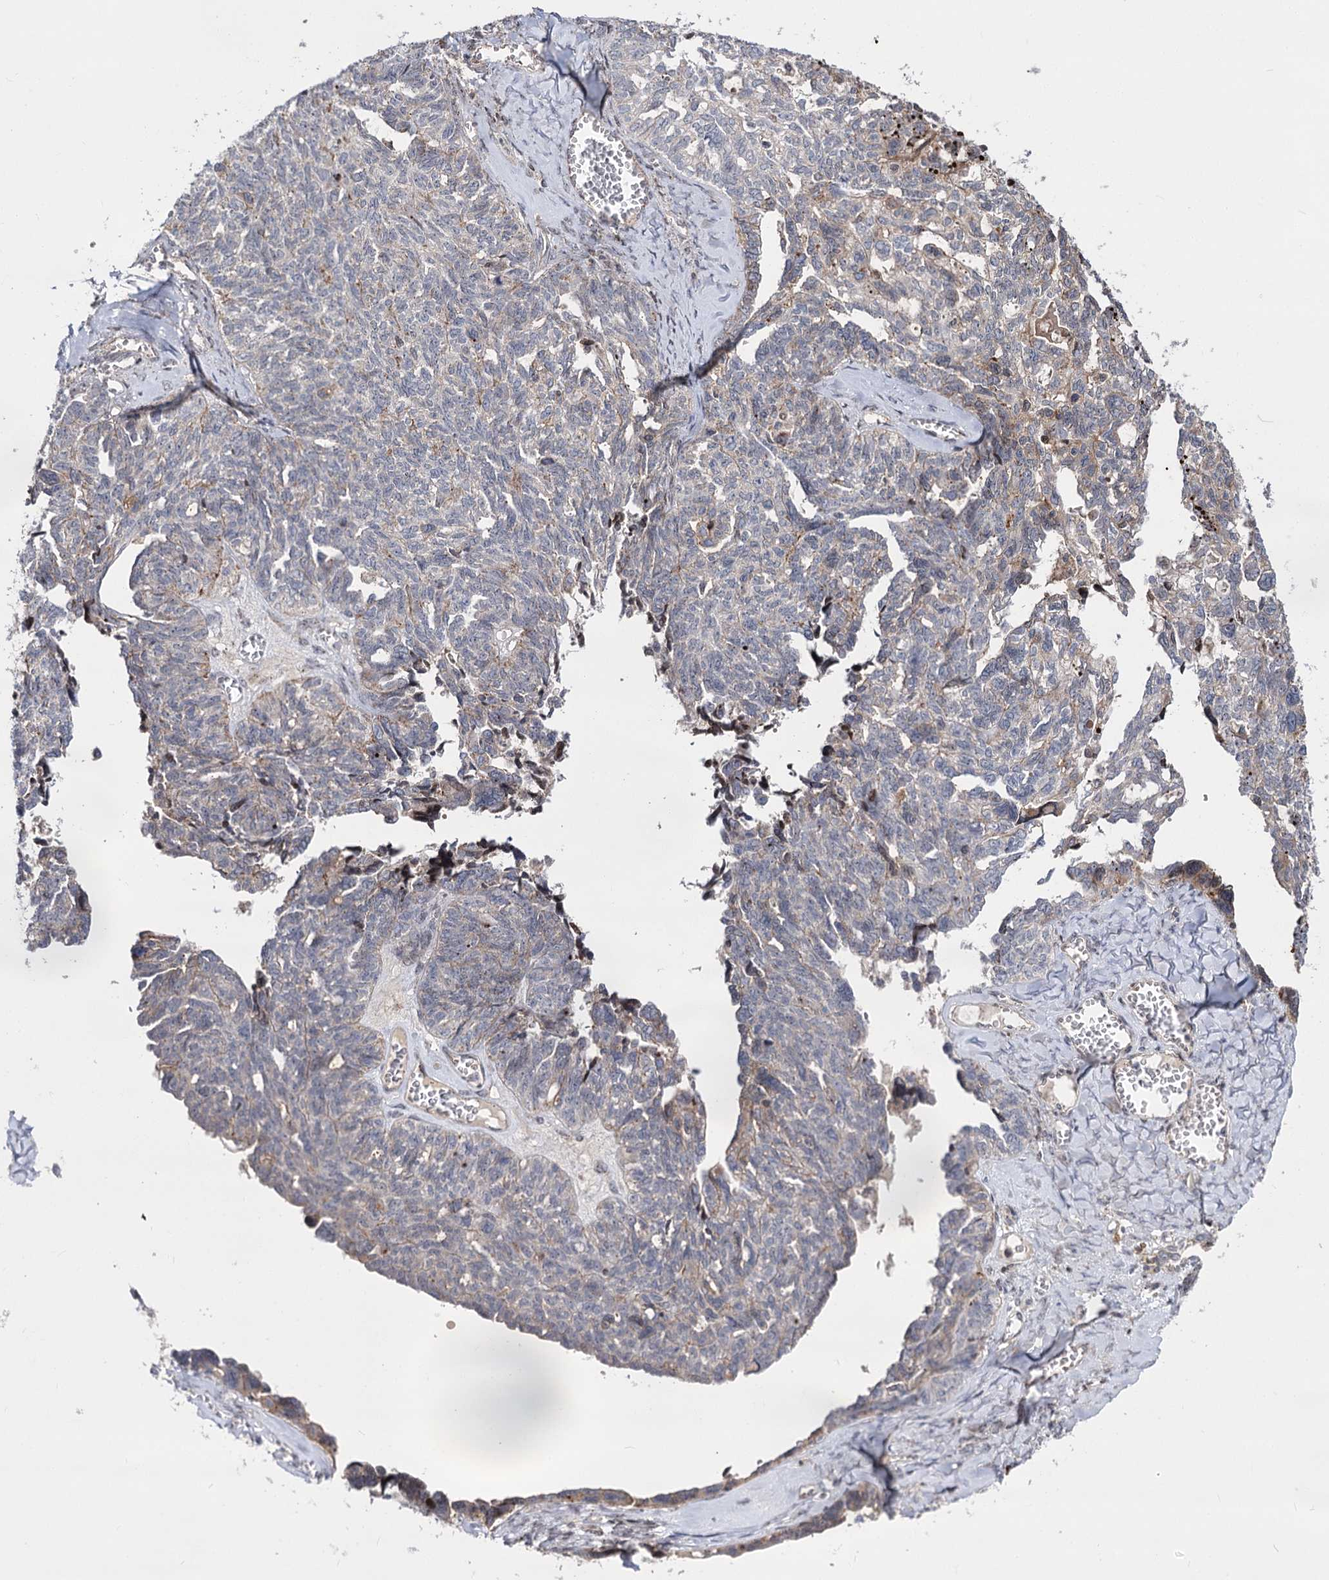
{"staining": {"intensity": "negative", "quantity": "none", "location": "none"}, "tissue": "ovarian cancer", "cell_type": "Tumor cells", "image_type": "cancer", "snomed": [{"axis": "morphology", "description": "Cystadenocarcinoma, serous, NOS"}, {"axis": "topography", "description": "Ovary"}], "caption": "DAB immunohistochemical staining of serous cystadenocarcinoma (ovarian) displays no significant expression in tumor cells.", "gene": "ZFYVE27", "patient": {"sex": "female", "age": 79}}